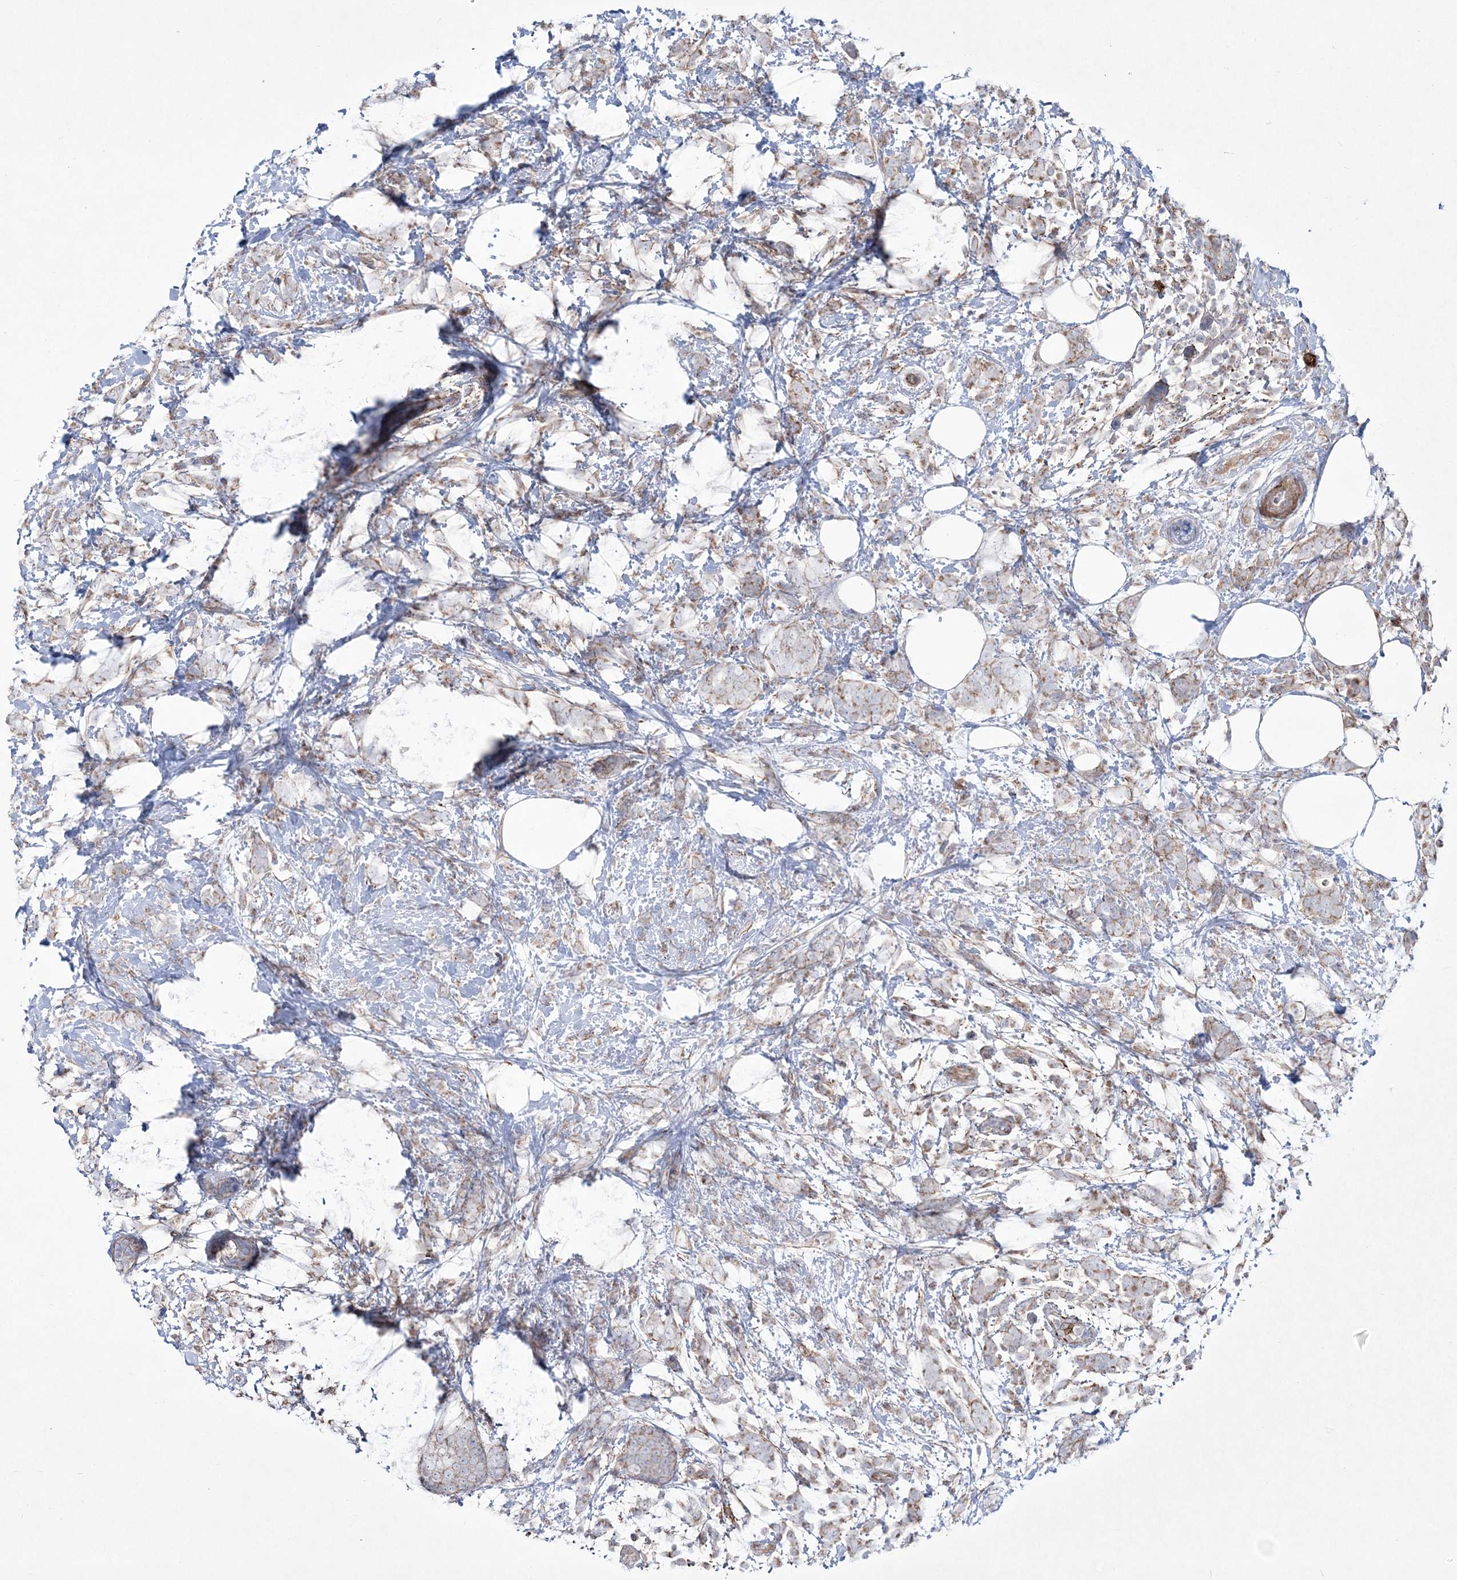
{"staining": {"intensity": "weak", "quantity": ">75%", "location": "cytoplasmic/membranous"}, "tissue": "breast cancer", "cell_type": "Tumor cells", "image_type": "cancer", "snomed": [{"axis": "morphology", "description": "Lobular carcinoma"}, {"axis": "topography", "description": "Breast"}], "caption": "Immunohistochemistry histopathology image of neoplastic tissue: human breast lobular carcinoma stained using immunohistochemistry exhibits low levels of weak protein expression localized specifically in the cytoplasmic/membranous of tumor cells, appearing as a cytoplasmic/membranous brown color.", "gene": "RICTOR", "patient": {"sex": "female", "age": 58}}